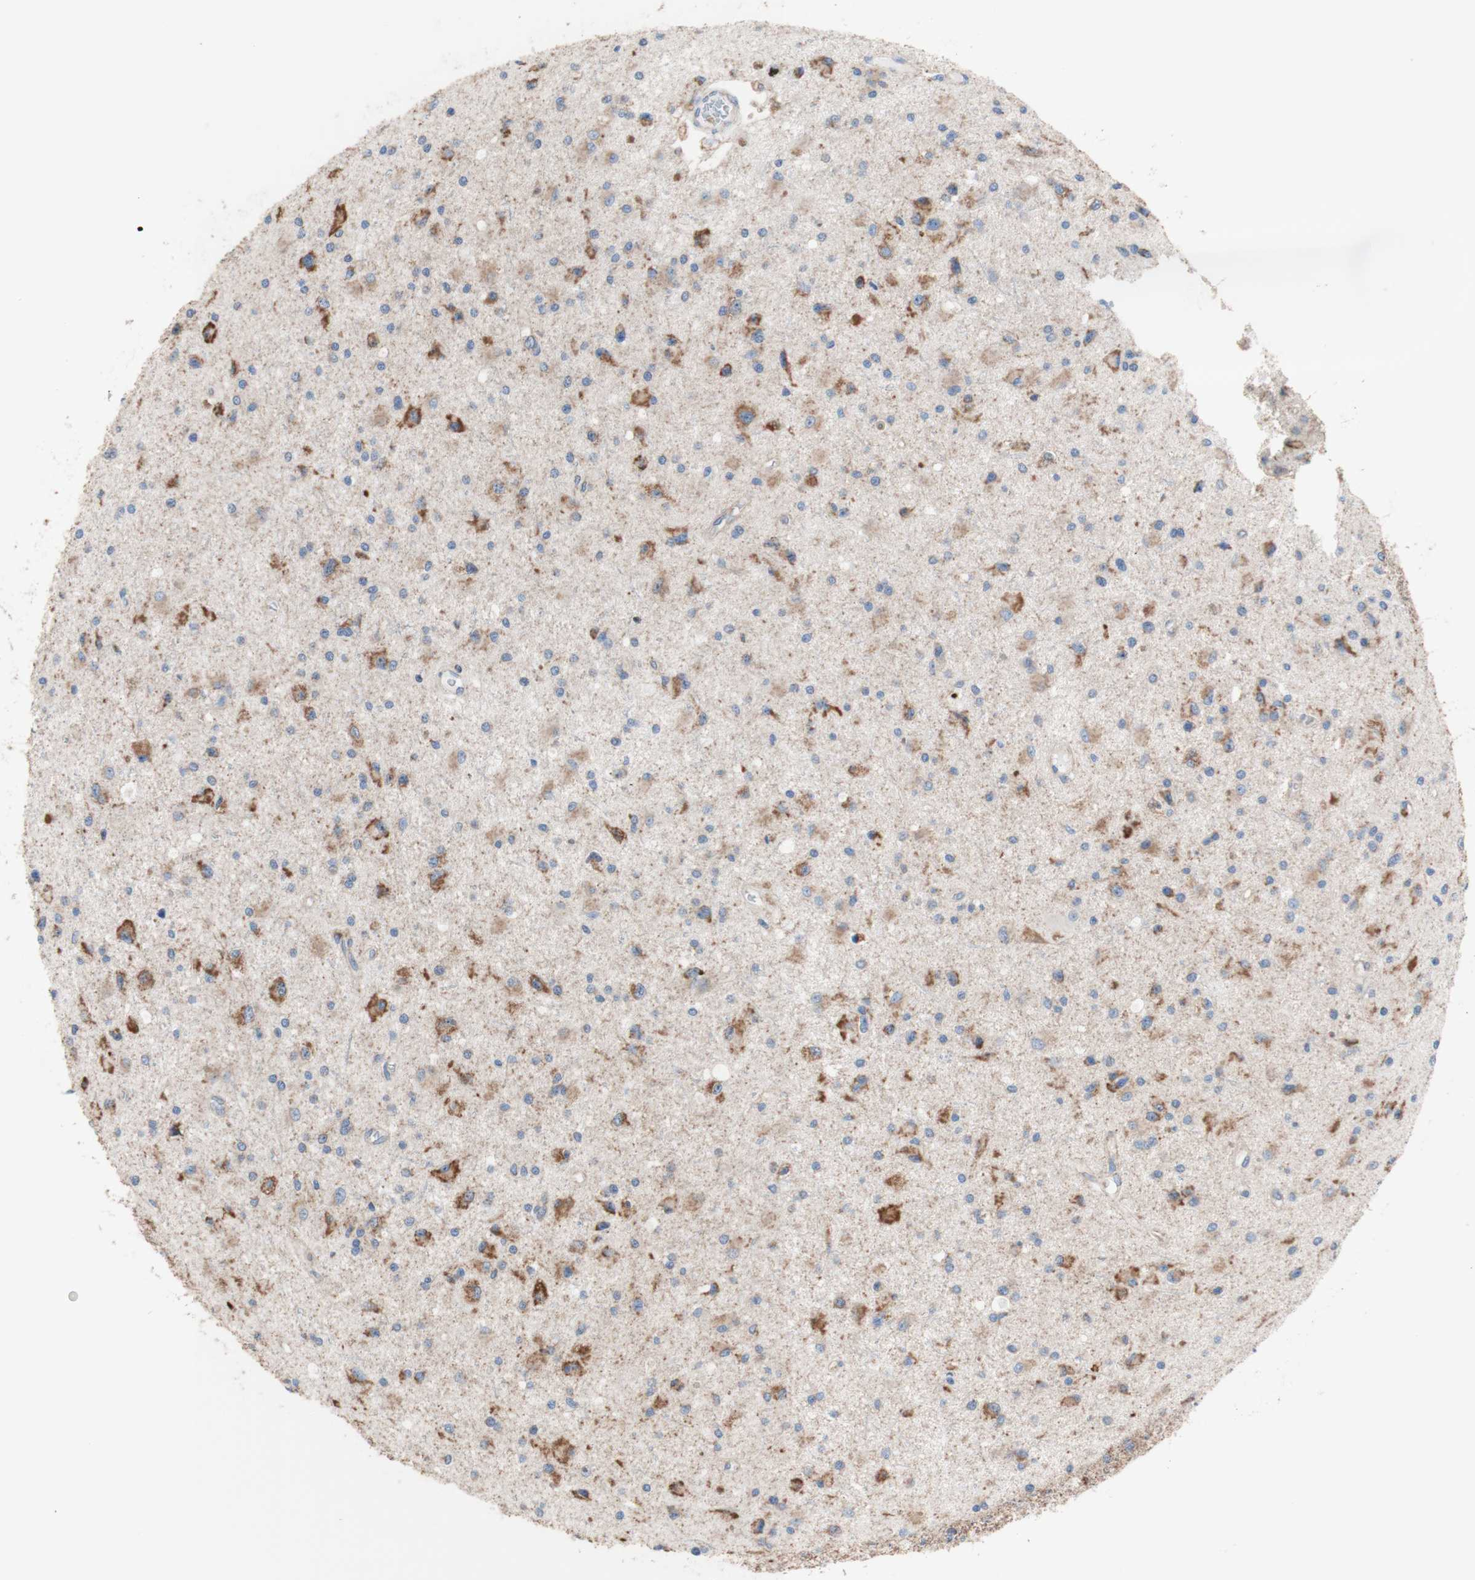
{"staining": {"intensity": "moderate", "quantity": "25%-75%", "location": "cytoplasmic/membranous"}, "tissue": "glioma", "cell_type": "Tumor cells", "image_type": "cancer", "snomed": [{"axis": "morphology", "description": "Glioma, malignant, Low grade"}, {"axis": "topography", "description": "Brain"}], "caption": "Glioma was stained to show a protein in brown. There is medium levels of moderate cytoplasmic/membranous positivity in about 25%-75% of tumor cells.", "gene": "FMR1", "patient": {"sex": "male", "age": 58}}